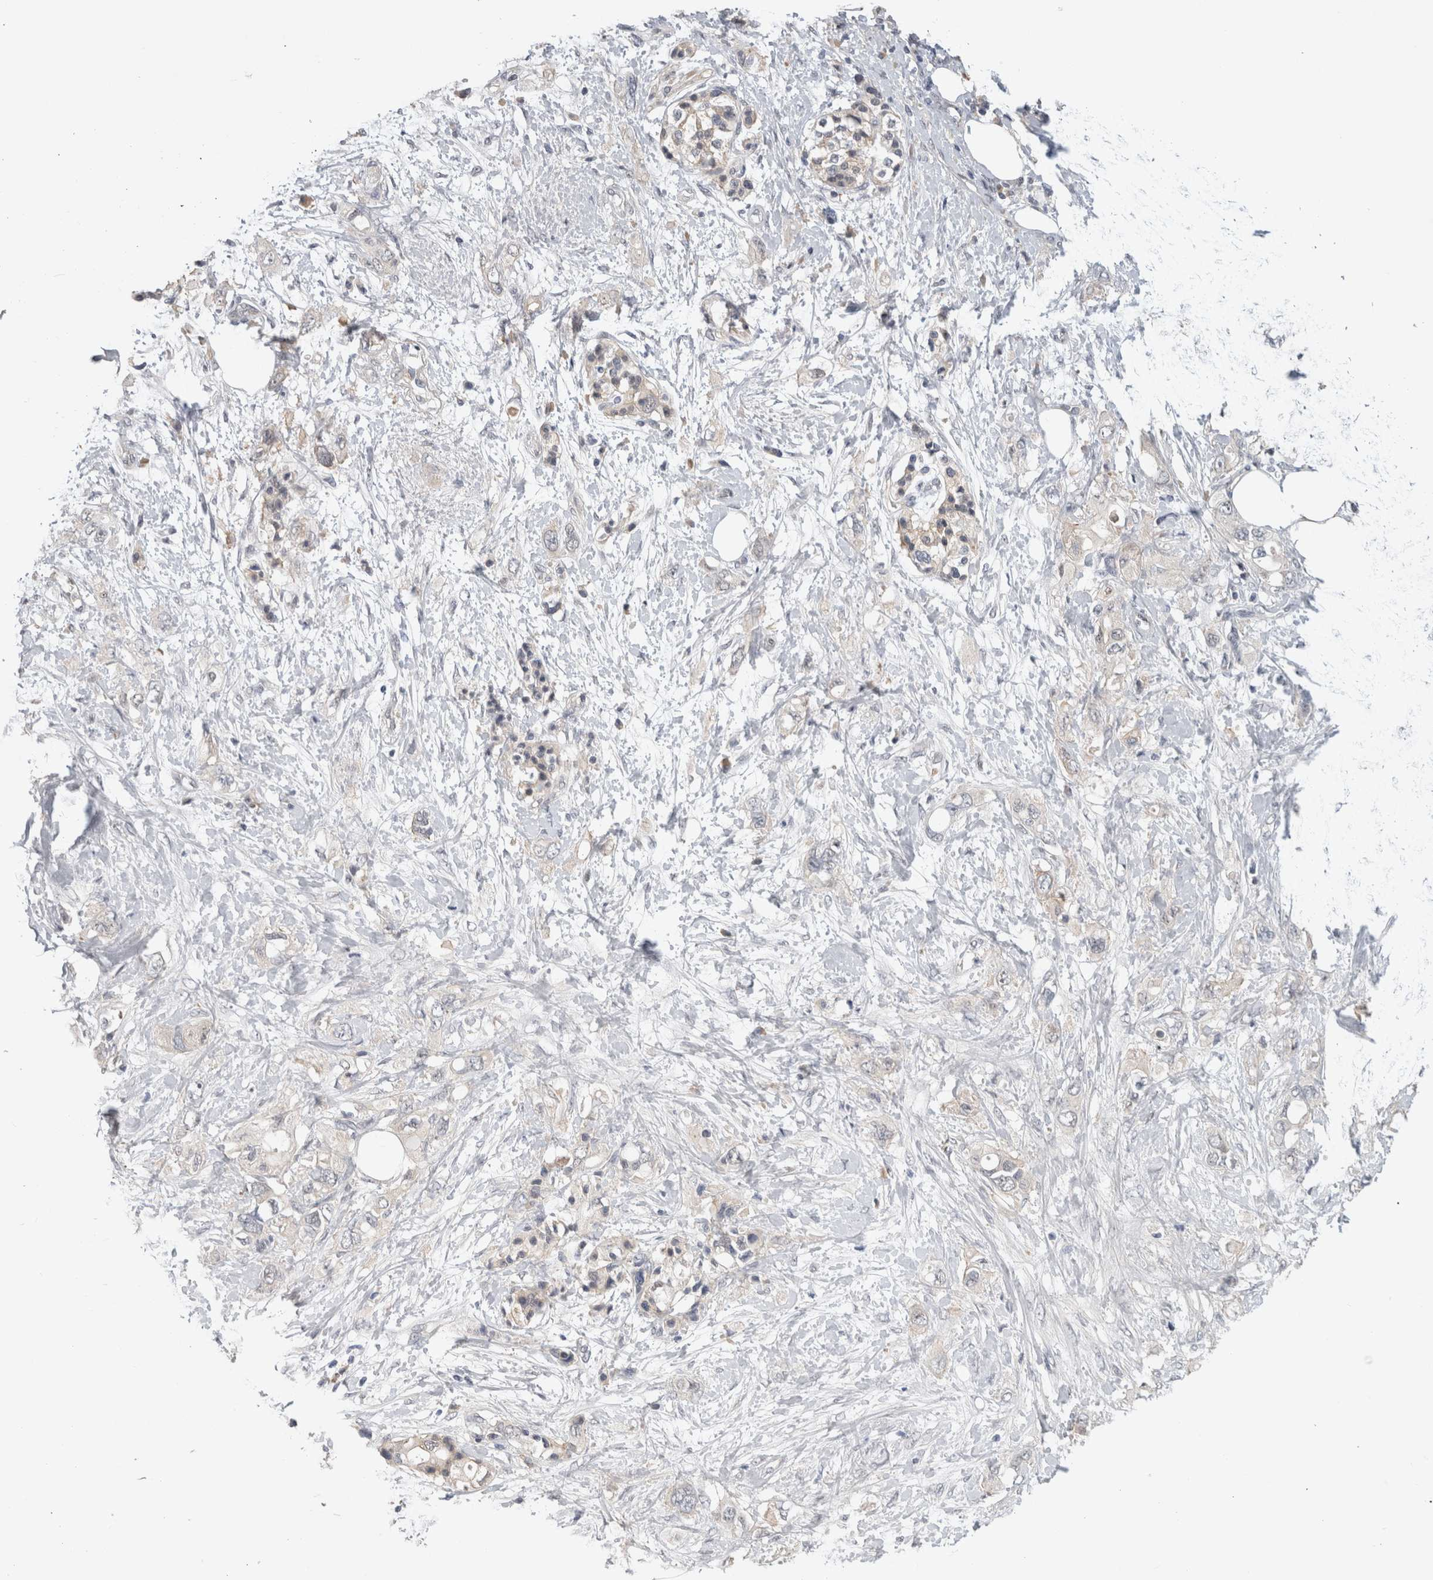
{"staining": {"intensity": "negative", "quantity": "none", "location": "none"}, "tissue": "pancreatic cancer", "cell_type": "Tumor cells", "image_type": "cancer", "snomed": [{"axis": "morphology", "description": "Adenocarcinoma, NOS"}, {"axis": "topography", "description": "Pancreas"}], "caption": "Pancreatic cancer was stained to show a protein in brown. There is no significant expression in tumor cells.", "gene": "CERS3", "patient": {"sex": "female", "age": 56}}